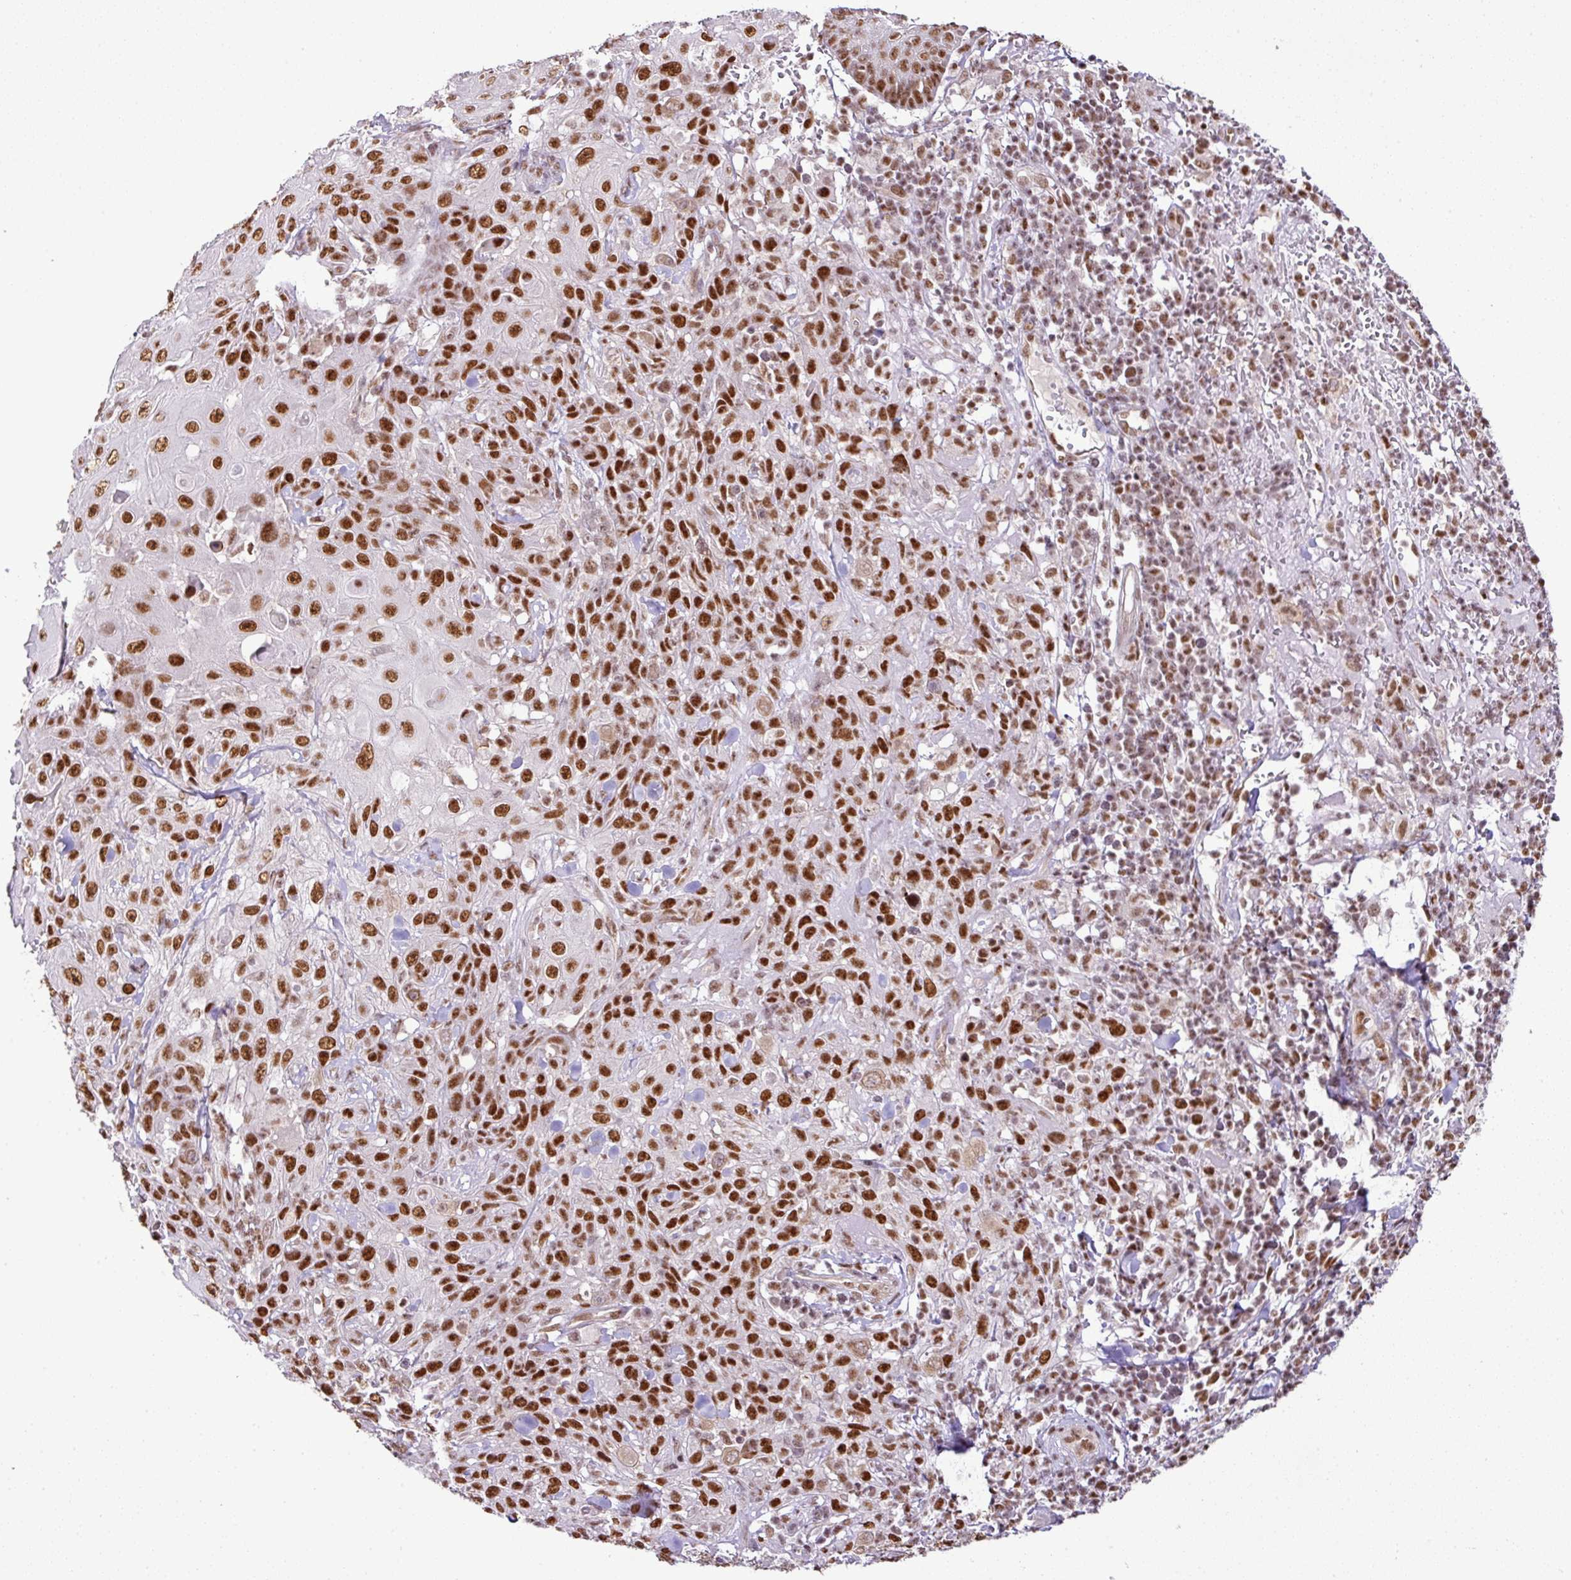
{"staining": {"intensity": "strong", "quantity": ">75%", "location": "nuclear"}, "tissue": "skin cancer", "cell_type": "Tumor cells", "image_type": "cancer", "snomed": [{"axis": "morphology", "description": "Normal tissue, NOS"}, {"axis": "morphology", "description": "Squamous cell carcinoma, NOS"}, {"axis": "topography", "description": "Skin"}, {"axis": "topography", "description": "Cartilage tissue"}], "caption": "High-power microscopy captured an immunohistochemistry (IHC) micrograph of skin cancer, revealing strong nuclear expression in about >75% of tumor cells.", "gene": "PGAP4", "patient": {"sex": "female", "age": 79}}